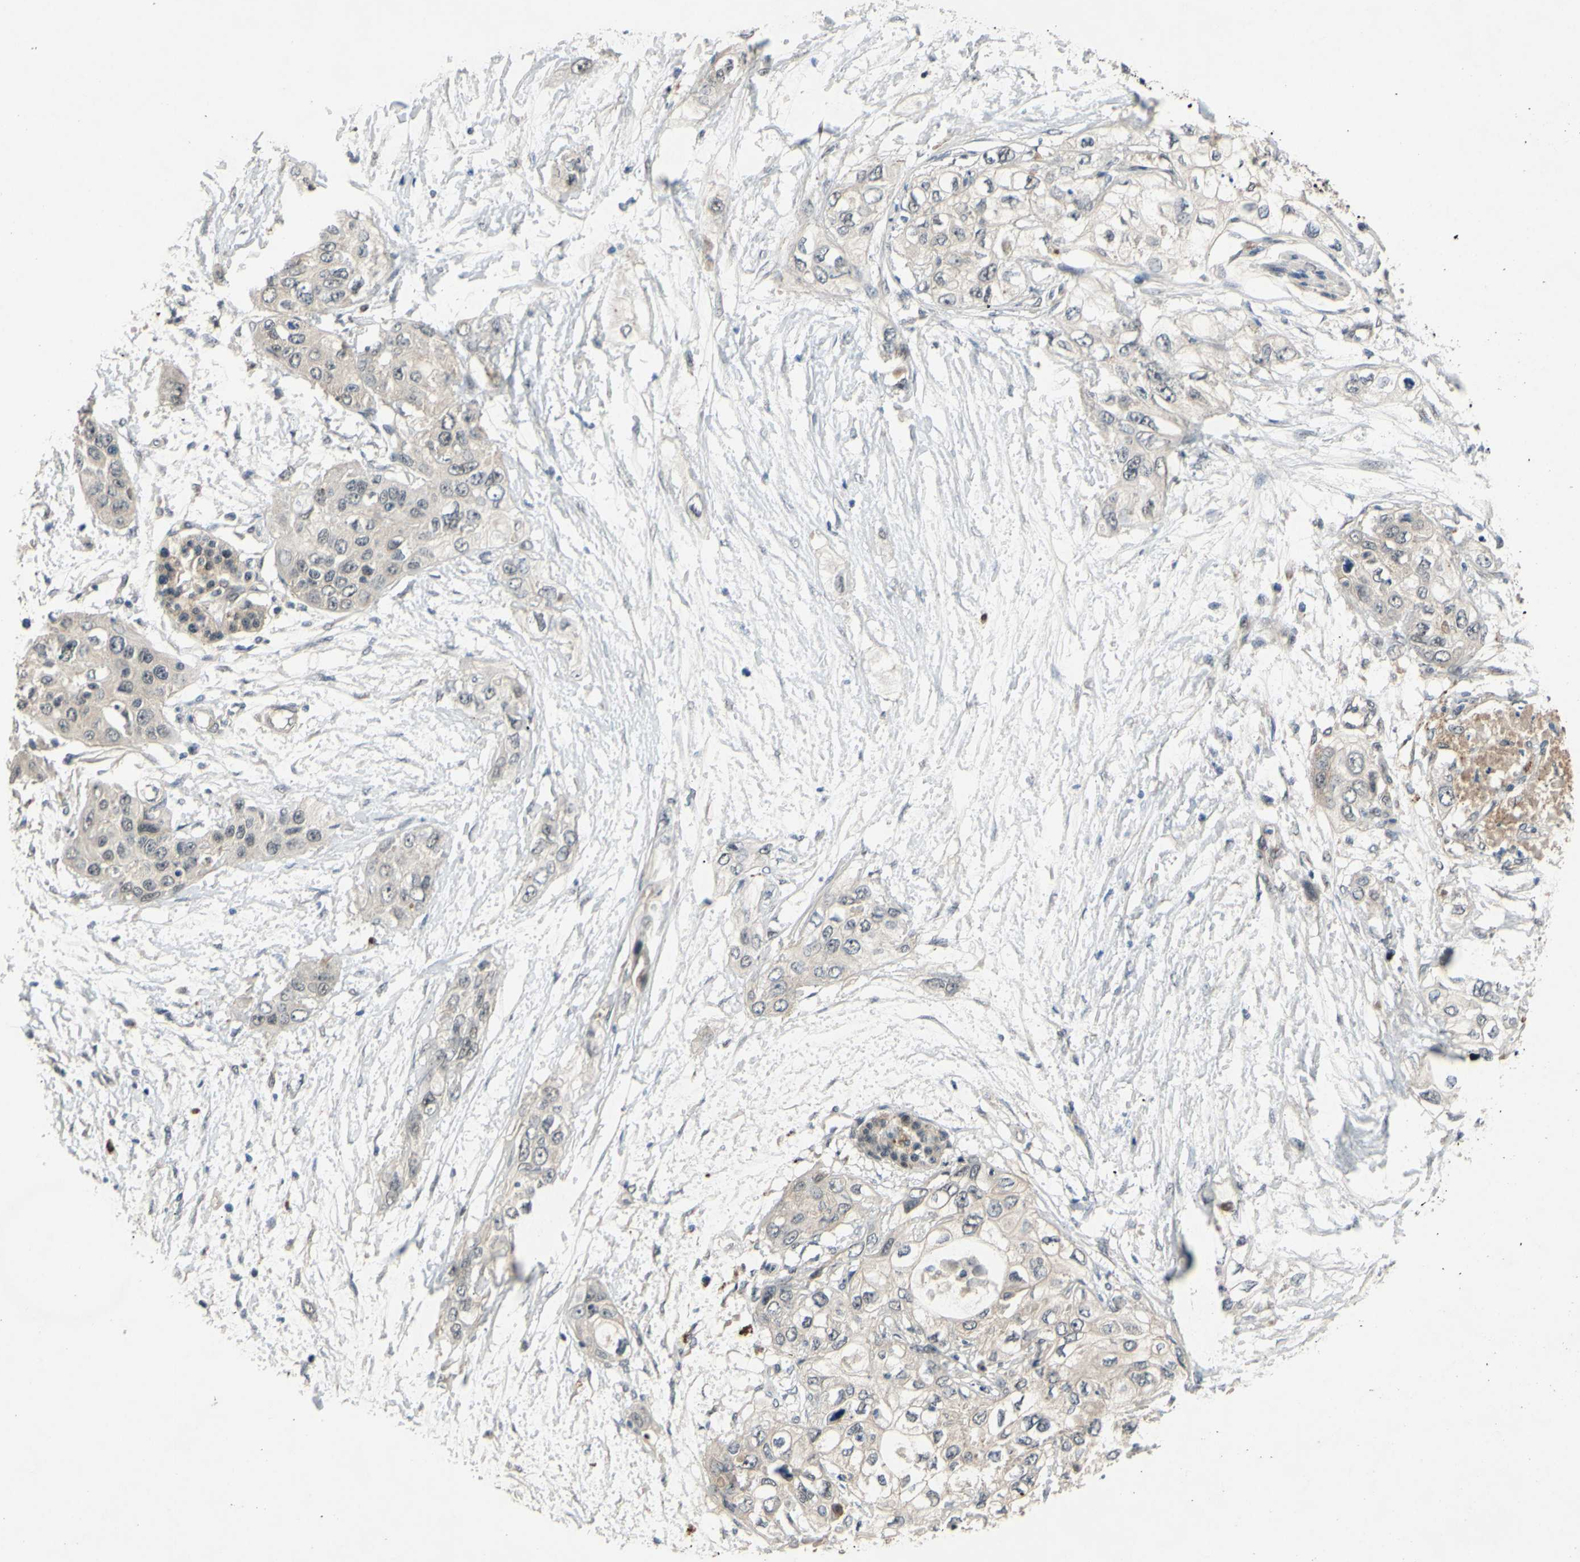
{"staining": {"intensity": "weak", "quantity": ">75%", "location": "cytoplasmic/membranous"}, "tissue": "pancreatic cancer", "cell_type": "Tumor cells", "image_type": "cancer", "snomed": [{"axis": "morphology", "description": "Adenocarcinoma, NOS"}, {"axis": "topography", "description": "Pancreas"}], "caption": "IHC photomicrograph of pancreatic adenocarcinoma stained for a protein (brown), which exhibits low levels of weak cytoplasmic/membranous positivity in approximately >75% of tumor cells.", "gene": "ALK", "patient": {"sex": "female", "age": 70}}